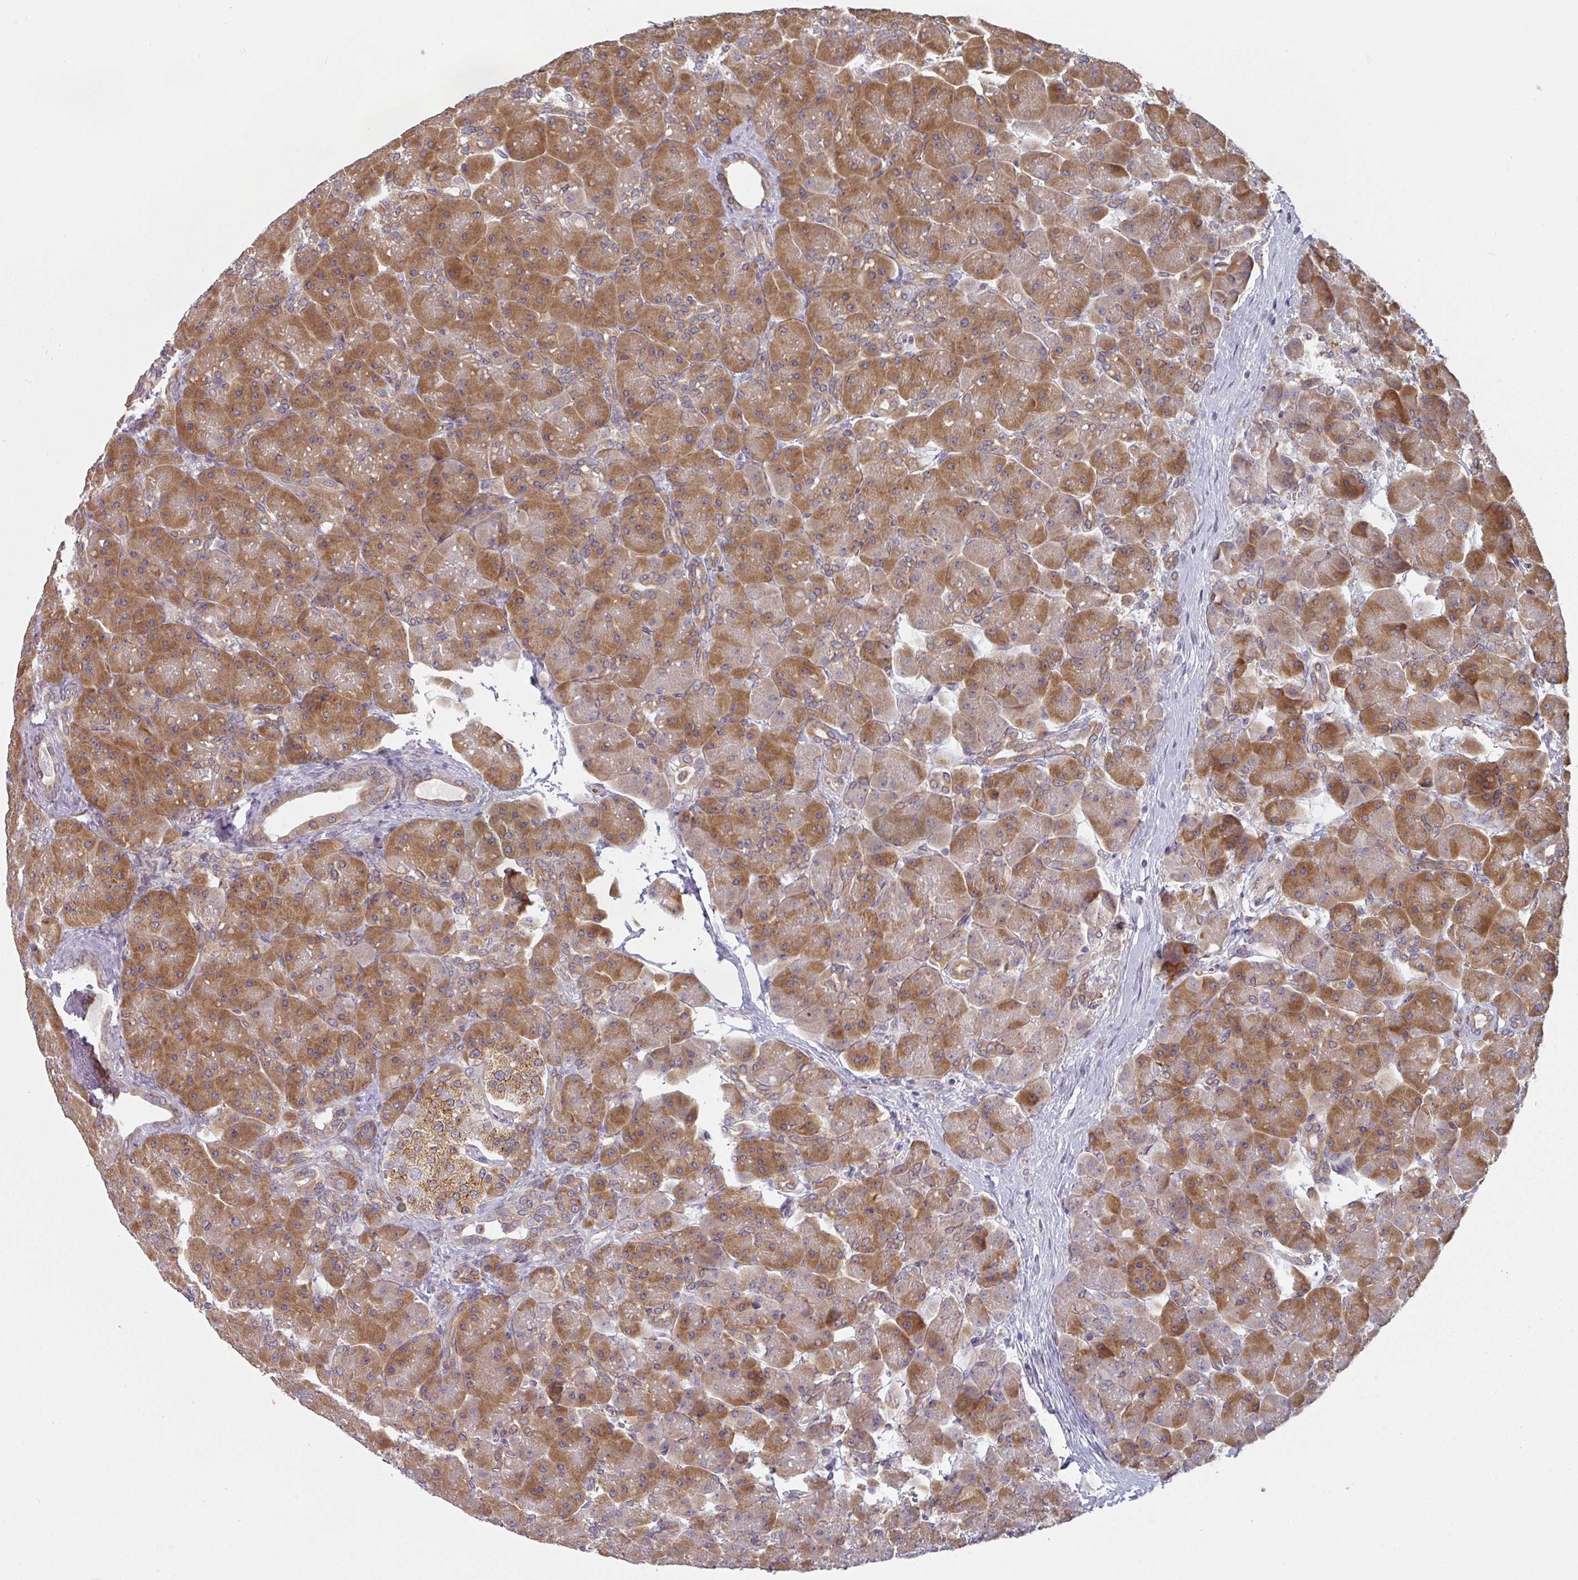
{"staining": {"intensity": "moderate", "quantity": ">75%", "location": "cytoplasmic/membranous"}, "tissue": "pancreas", "cell_type": "Exocrine glandular cells", "image_type": "normal", "snomed": [{"axis": "morphology", "description": "Normal tissue, NOS"}, {"axis": "topography", "description": "Pancreas"}], "caption": "Immunohistochemistry photomicrograph of benign human pancreas stained for a protein (brown), which reveals medium levels of moderate cytoplasmic/membranous expression in about >75% of exocrine glandular cells.", "gene": "TAPT1", "patient": {"sex": "male", "age": 66}}